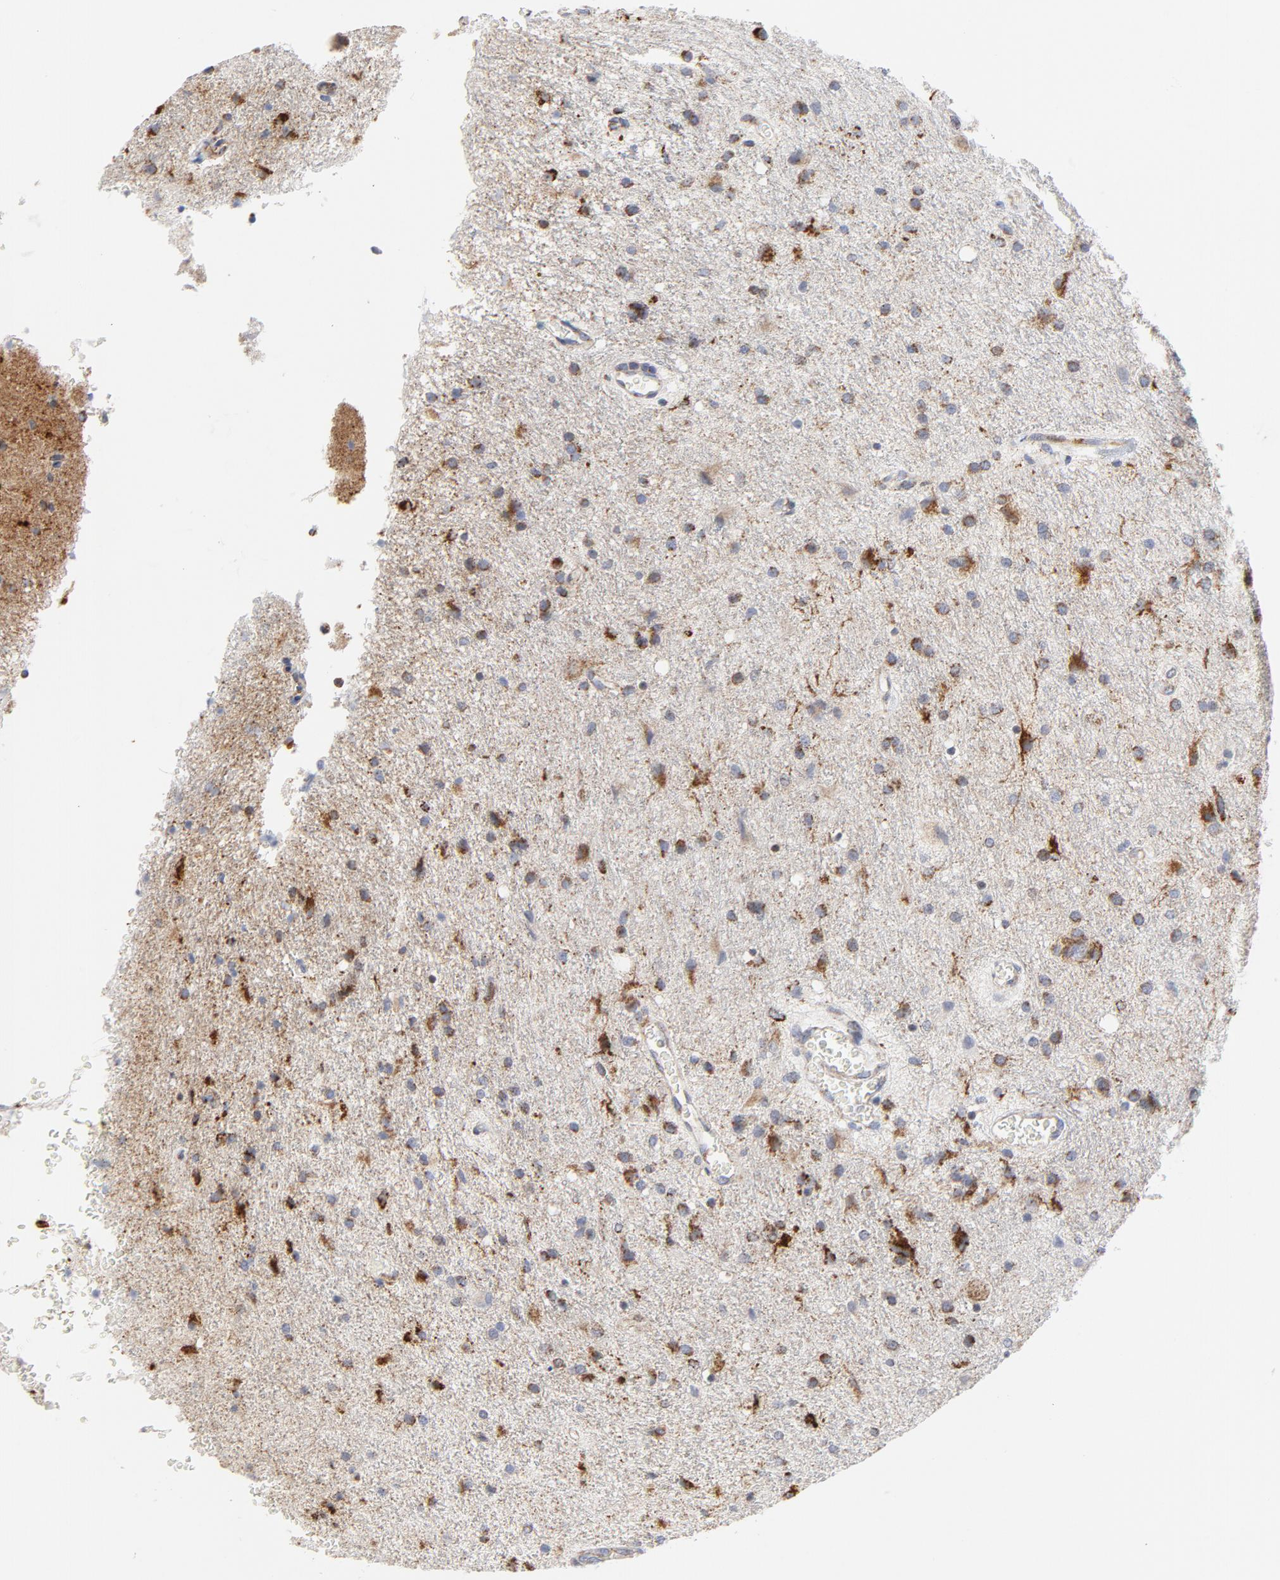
{"staining": {"intensity": "strong", "quantity": ">75%", "location": "cytoplasmic/membranous"}, "tissue": "glioma", "cell_type": "Tumor cells", "image_type": "cancer", "snomed": [{"axis": "morphology", "description": "Normal tissue, NOS"}, {"axis": "morphology", "description": "Glioma, malignant, High grade"}, {"axis": "topography", "description": "Cerebral cortex"}], "caption": "Approximately >75% of tumor cells in malignant glioma (high-grade) display strong cytoplasmic/membranous protein positivity as visualized by brown immunohistochemical staining.", "gene": "CYCS", "patient": {"sex": "male", "age": 56}}